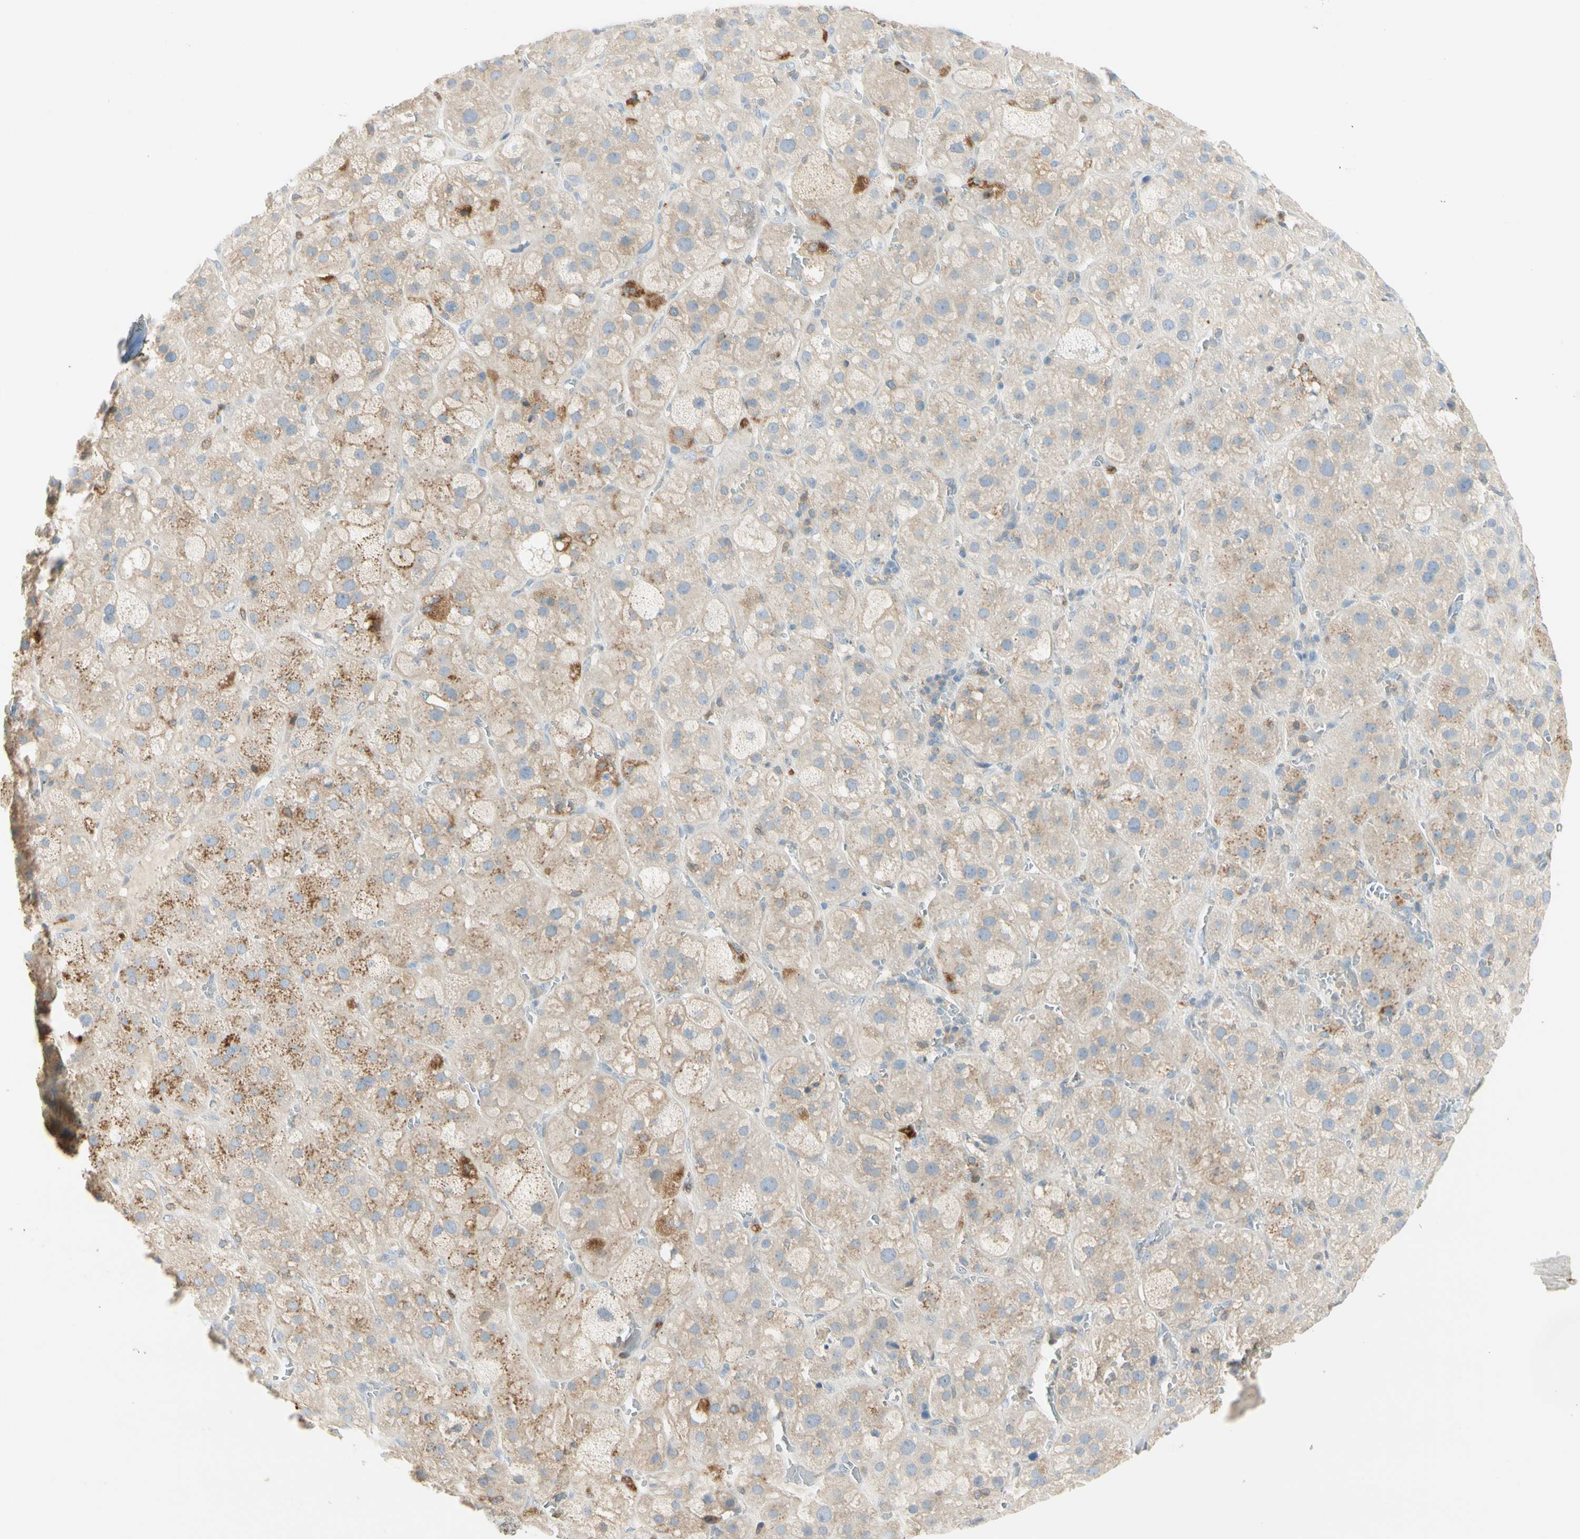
{"staining": {"intensity": "moderate", "quantity": "<25%", "location": "cytoplasmic/membranous"}, "tissue": "adrenal gland", "cell_type": "Glandular cells", "image_type": "normal", "snomed": [{"axis": "morphology", "description": "Normal tissue, NOS"}, {"axis": "topography", "description": "Adrenal gland"}], "caption": "Normal adrenal gland reveals moderate cytoplasmic/membranous staining in about <25% of glandular cells, visualized by immunohistochemistry.", "gene": "LPCAT2", "patient": {"sex": "female", "age": 47}}